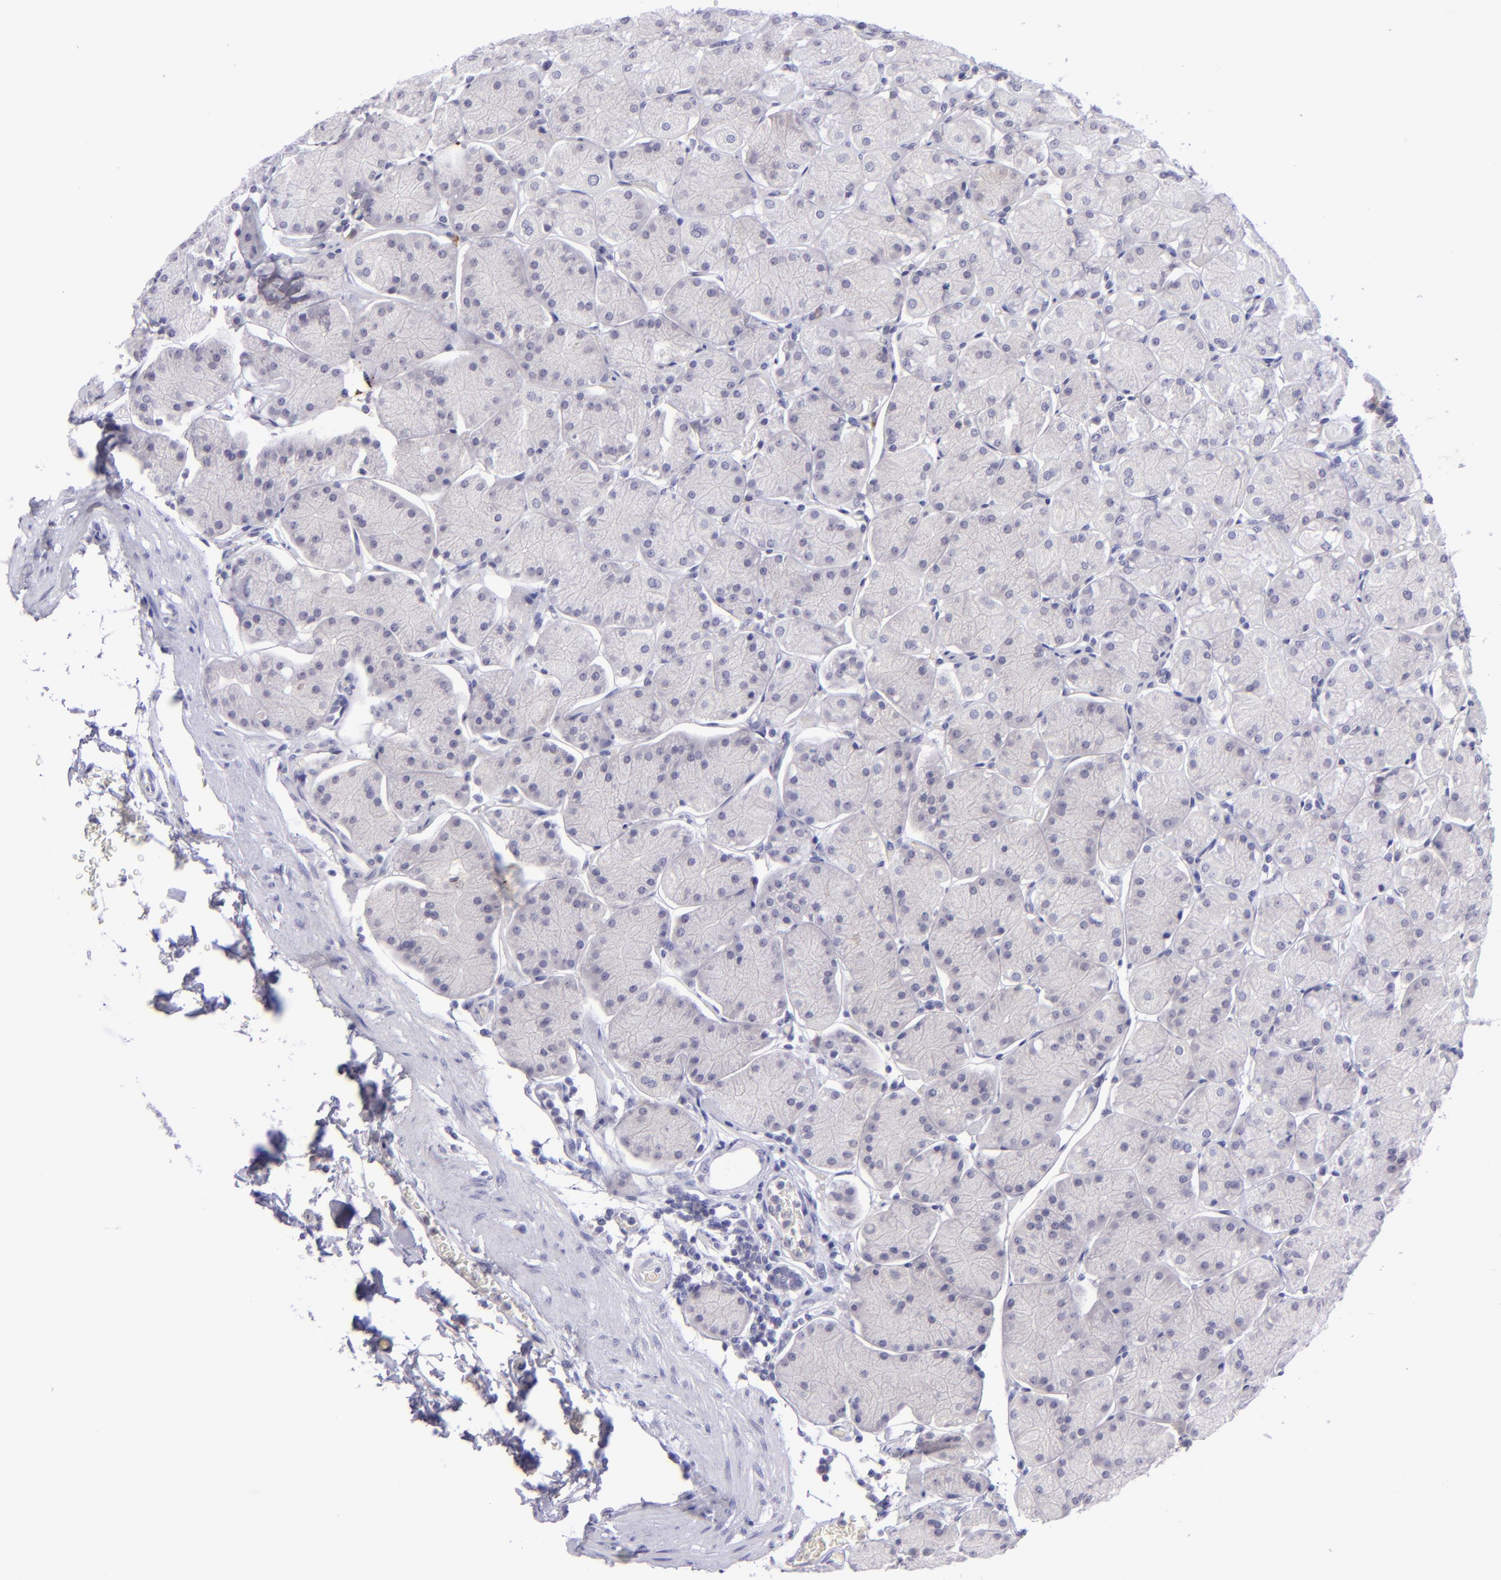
{"staining": {"intensity": "negative", "quantity": "none", "location": "none"}, "tissue": "stomach", "cell_type": "Glandular cells", "image_type": "normal", "snomed": [{"axis": "morphology", "description": "Normal tissue, NOS"}, {"axis": "topography", "description": "Stomach, upper"}, {"axis": "topography", "description": "Stomach"}], "caption": "DAB immunohistochemical staining of benign stomach exhibits no significant staining in glandular cells. (DAB immunohistochemistry, high magnification).", "gene": "POU2F2", "patient": {"sex": "male", "age": 76}}